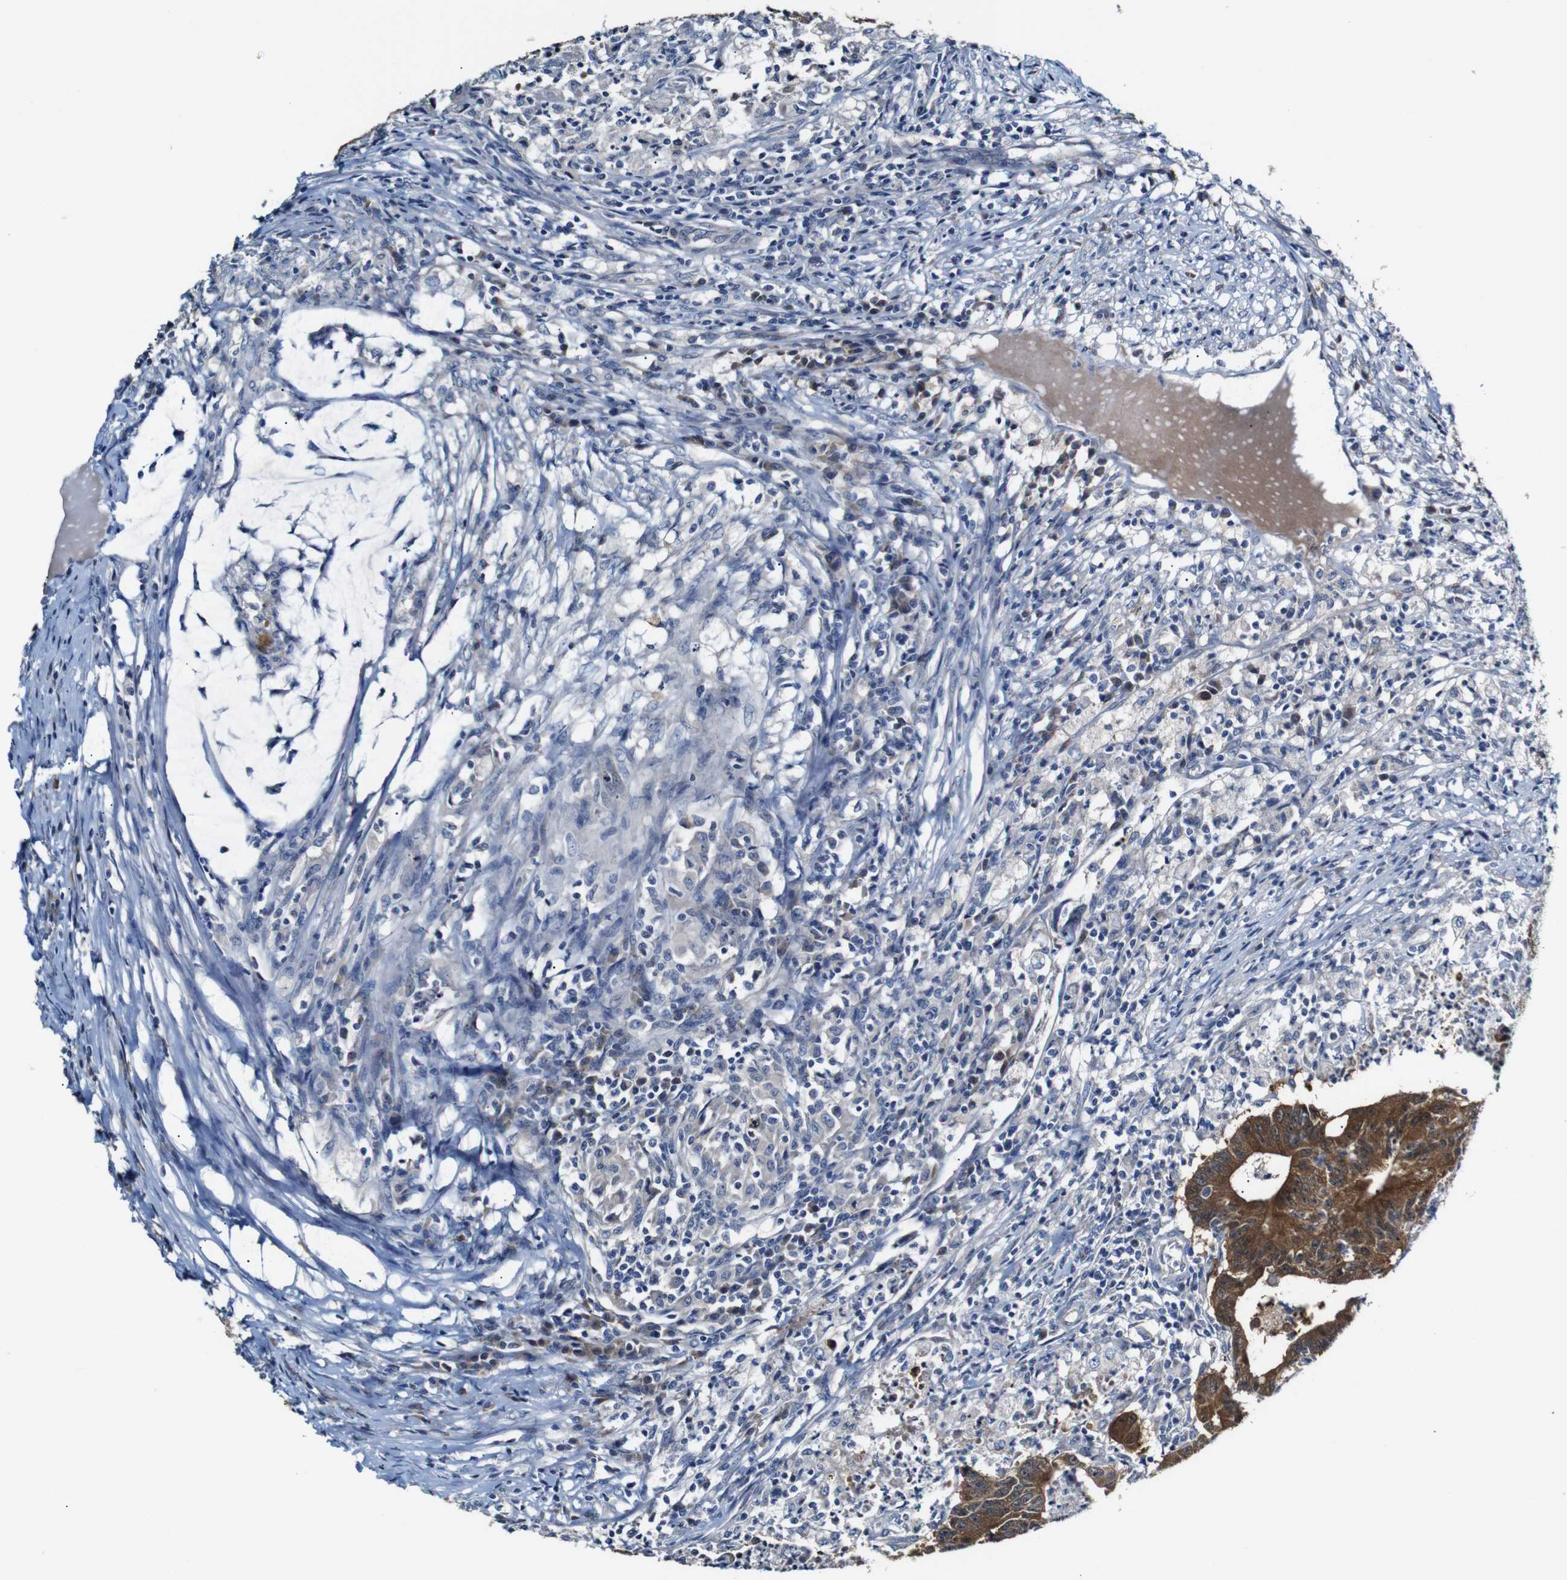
{"staining": {"intensity": "strong", "quantity": ">75%", "location": "cytoplasmic/membranous"}, "tissue": "colorectal cancer", "cell_type": "Tumor cells", "image_type": "cancer", "snomed": [{"axis": "morphology", "description": "Adenocarcinoma, NOS"}, {"axis": "topography", "description": "Colon"}], "caption": "About >75% of tumor cells in colorectal adenocarcinoma reveal strong cytoplasmic/membranous protein staining as visualized by brown immunohistochemical staining.", "gene": "TBC1D32", "patient": {"sex": "male", "age": 45}}